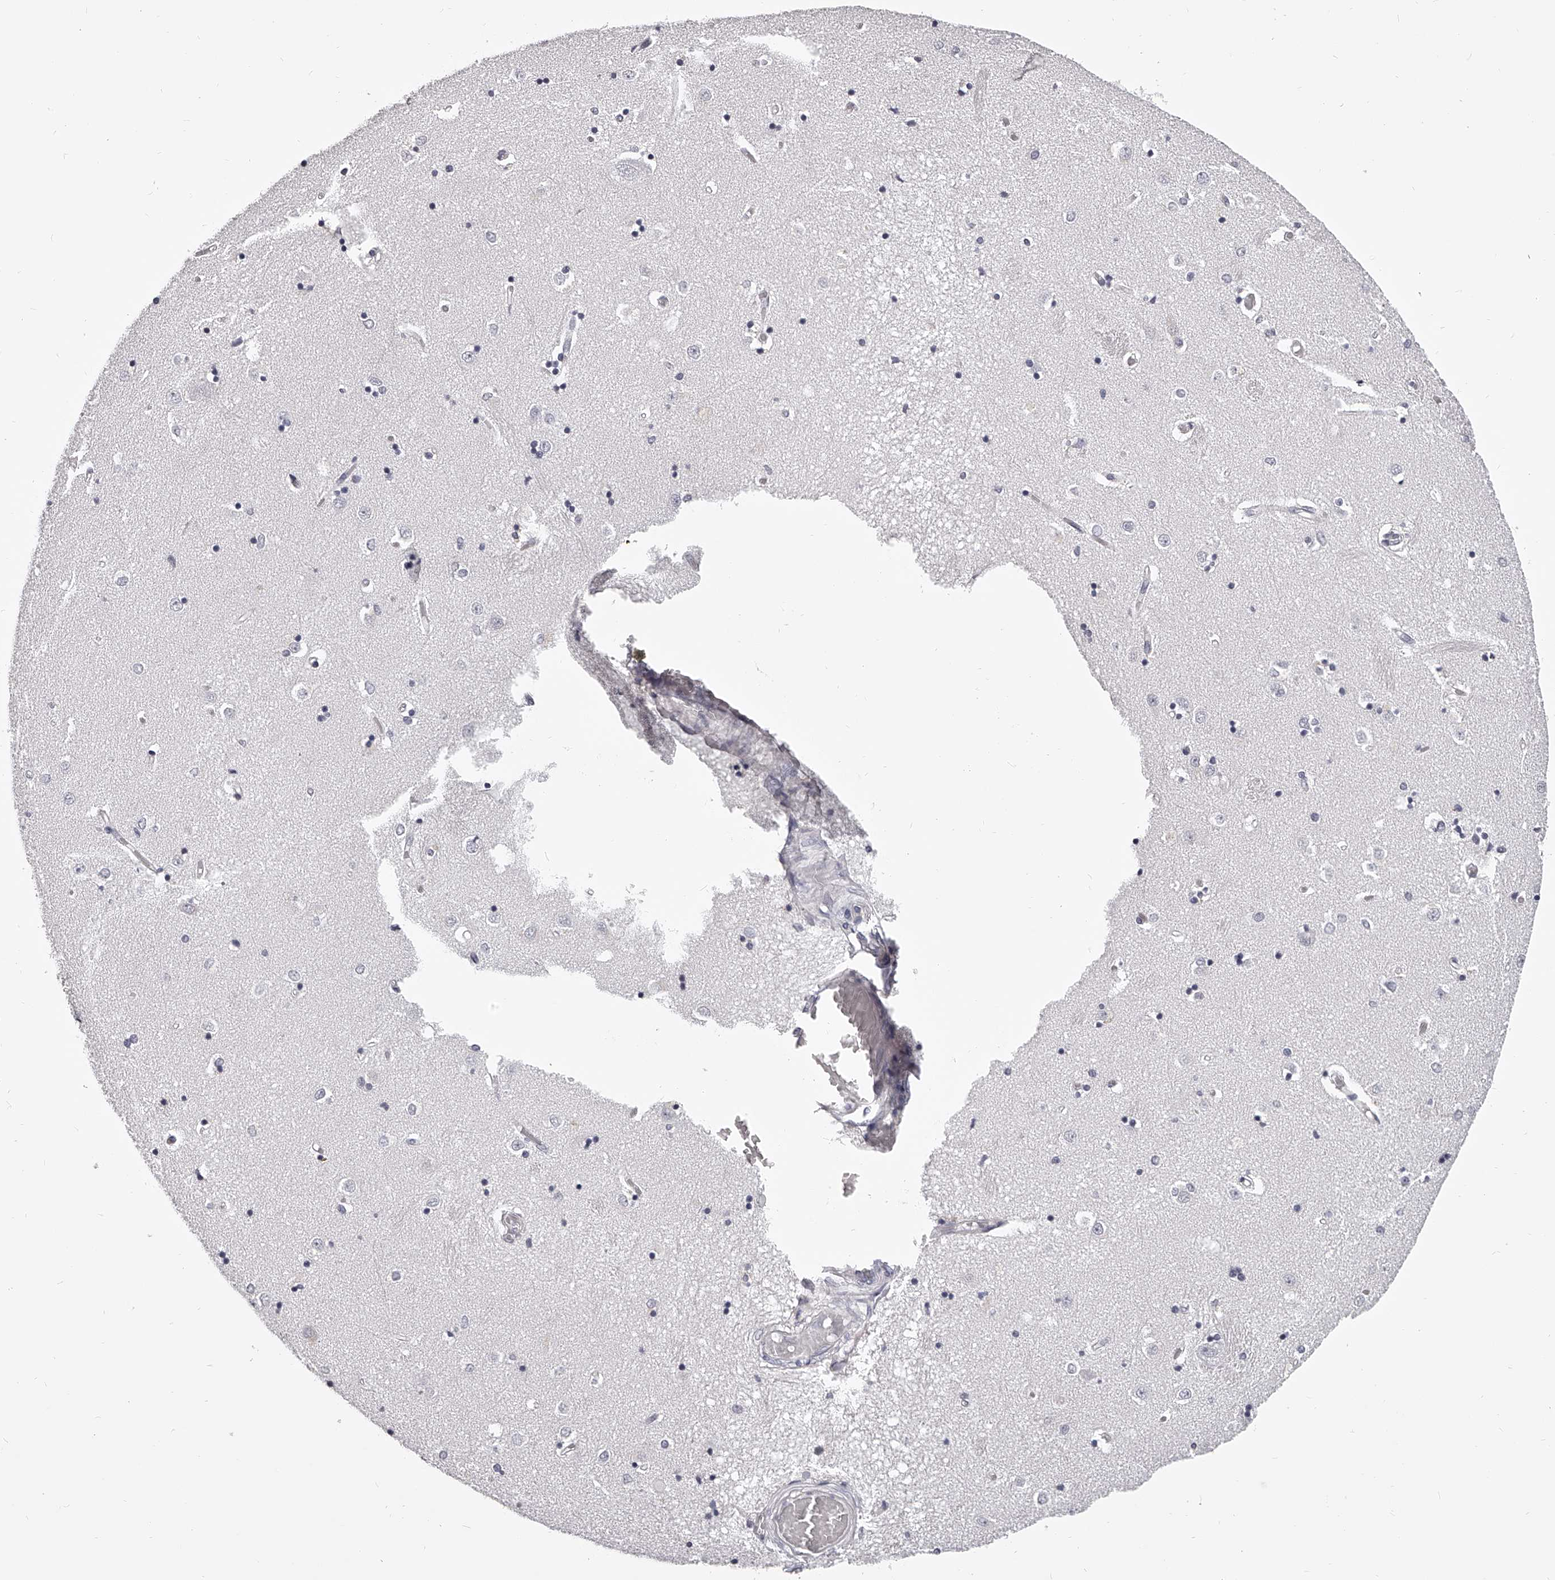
{"staining": {"intensity": "negative", "quantity": "none", "location": "none"}, "tissue": "caudate", "cell_type": "Glial cells", "image_type": "normal", "snomed": [{"axis": "morphology", "description": "Normal tissue, NOS"}, {"axis": "topography", "description": "Lateral ventricle wall"}], "caption": "Immunohistochemical staining of benign caudate reveals no significant expression in glial cells. Nuclei are stained in blue.", "gene": "DMRT1", "patient": {"sex": "male", "age": 45}}